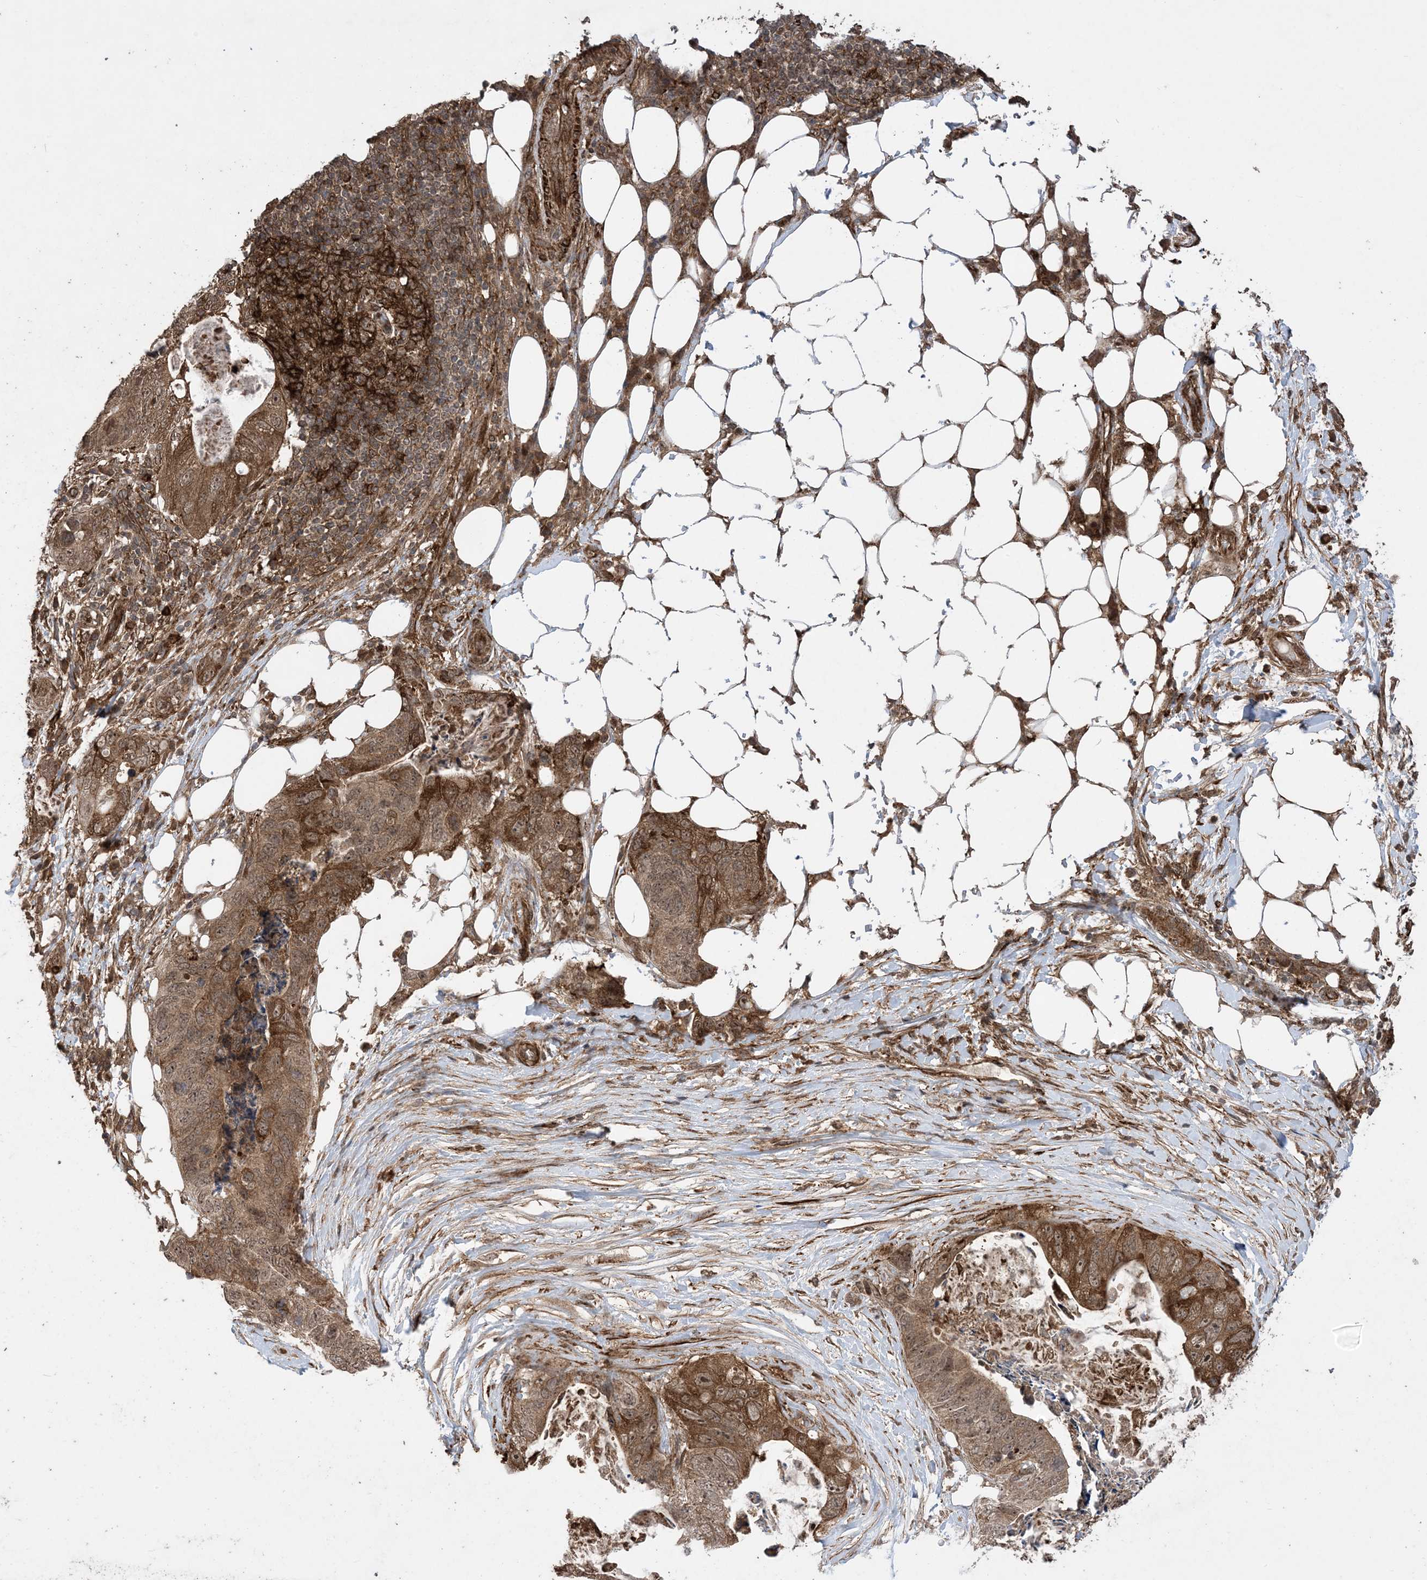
{"staining": {"intensity": "moderate", "quantity": ">75%", "location": "cytoplasmic/membranous"}, "tissue": "stomach cancer", "cell_type": "Tumor cells", "image_type": "cancer", "snomed": [{"axis": "morphology", "description": "Adenocarcinoma, NOS"}, {"axis": "topography", "description": "Stomach"}], "caption": "Adenocarcinoma (stomach) was stained to show a protein in brown. There is medium levels of moderate cytoplasmic/membranous expression in approximately >75% of tumor cells. (Brightfield microscopy of DAB IHC at high magnification).", "gene": "ZNF511", "patient": {"sex": "female", "age": 89}}